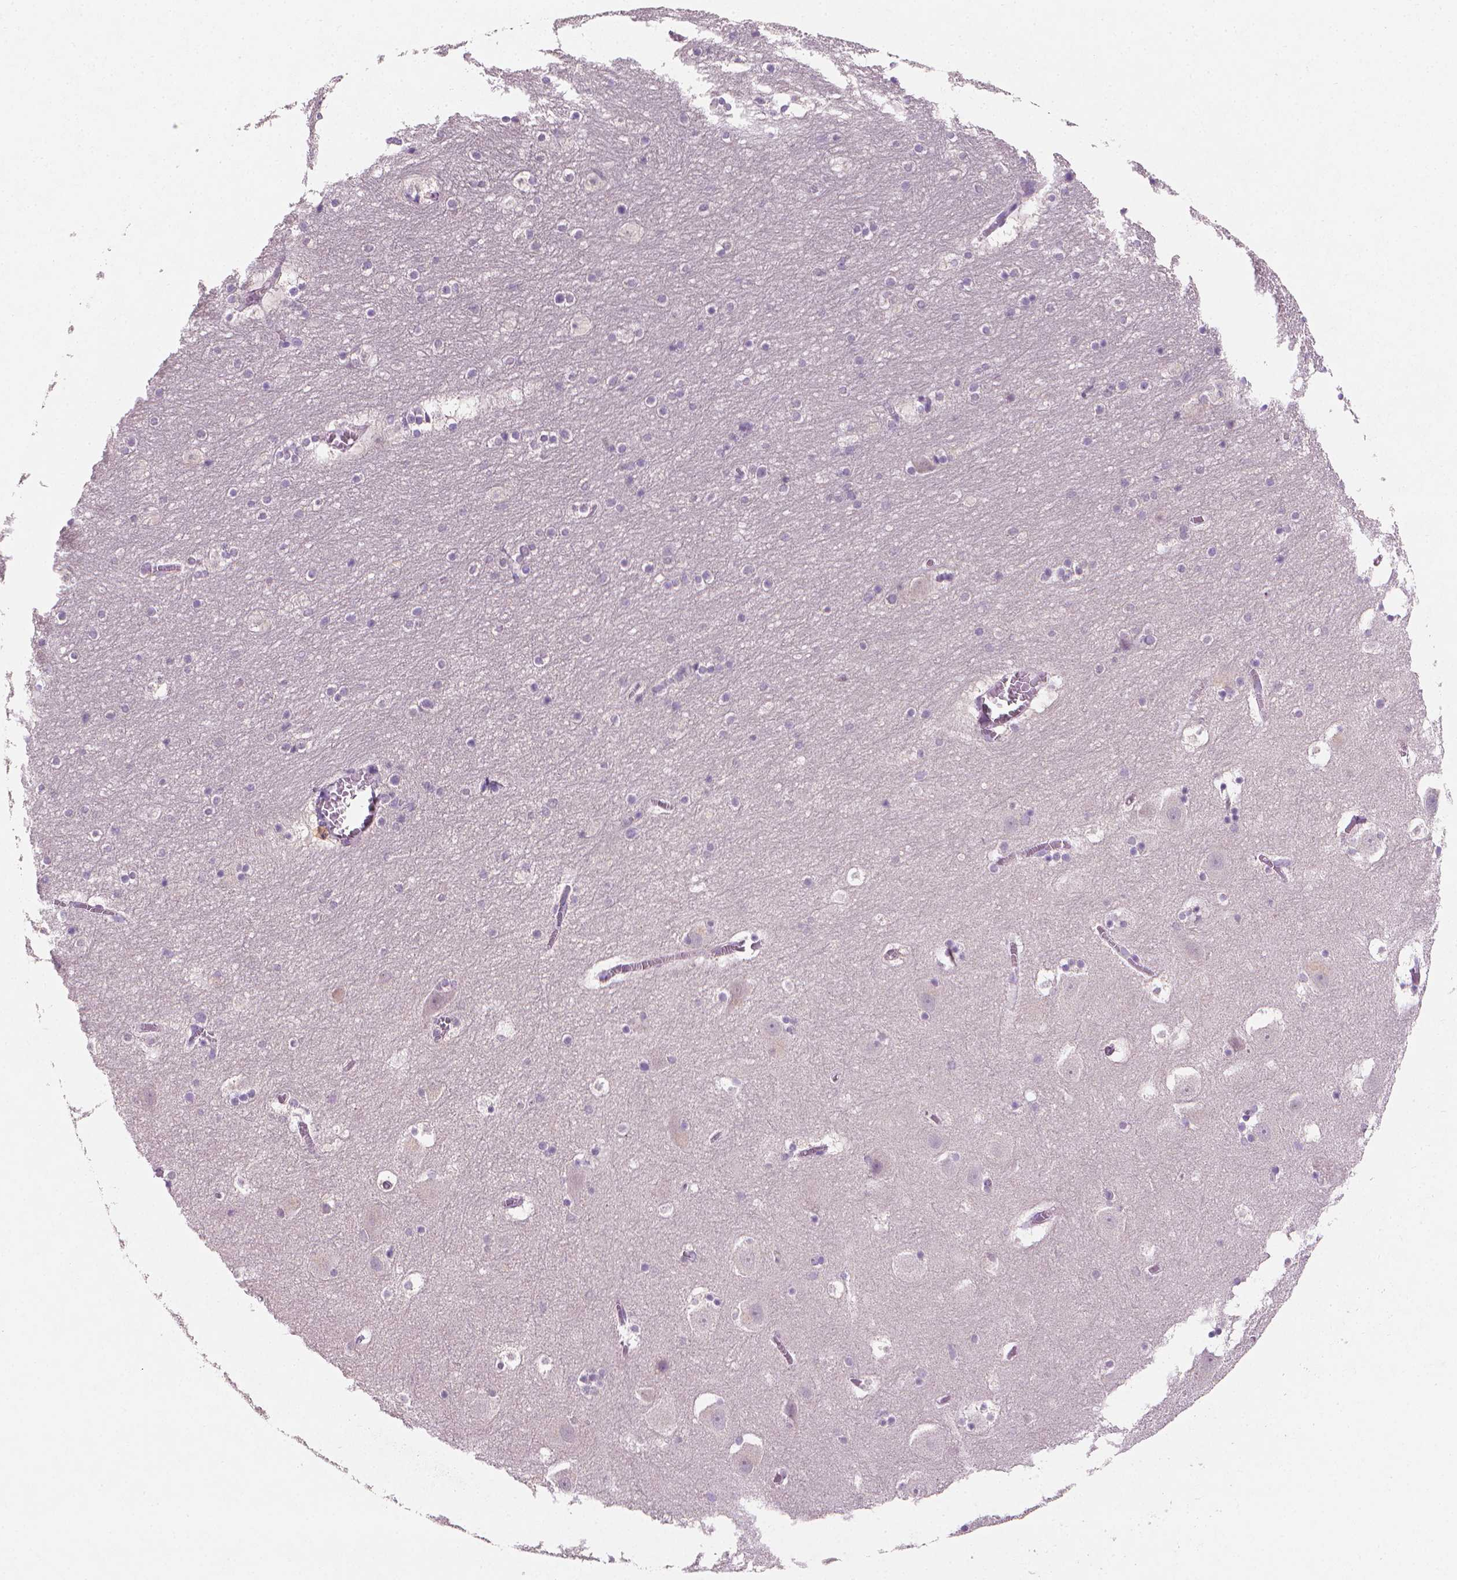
{"staining": {"intensity": "negative", "quantity": "none", "location": "none"}, "tissue": "hippocampus", "cell_type": "Glial cells", "image_type": "normal", "snomed": [{"axis": "morphology", "description": "Normal tissue, NOS"}, {"axis": "topography", "description": "Hippocampus"}], "caption": "The IHC micrograph has no significant positivity in glial cells of hippocampus. (Brightfield microscopy of DAB immunohistochemistry (IHC) at high magnification).", "gene": "FASN", "patient": {"sex": "male", "age": 45}}